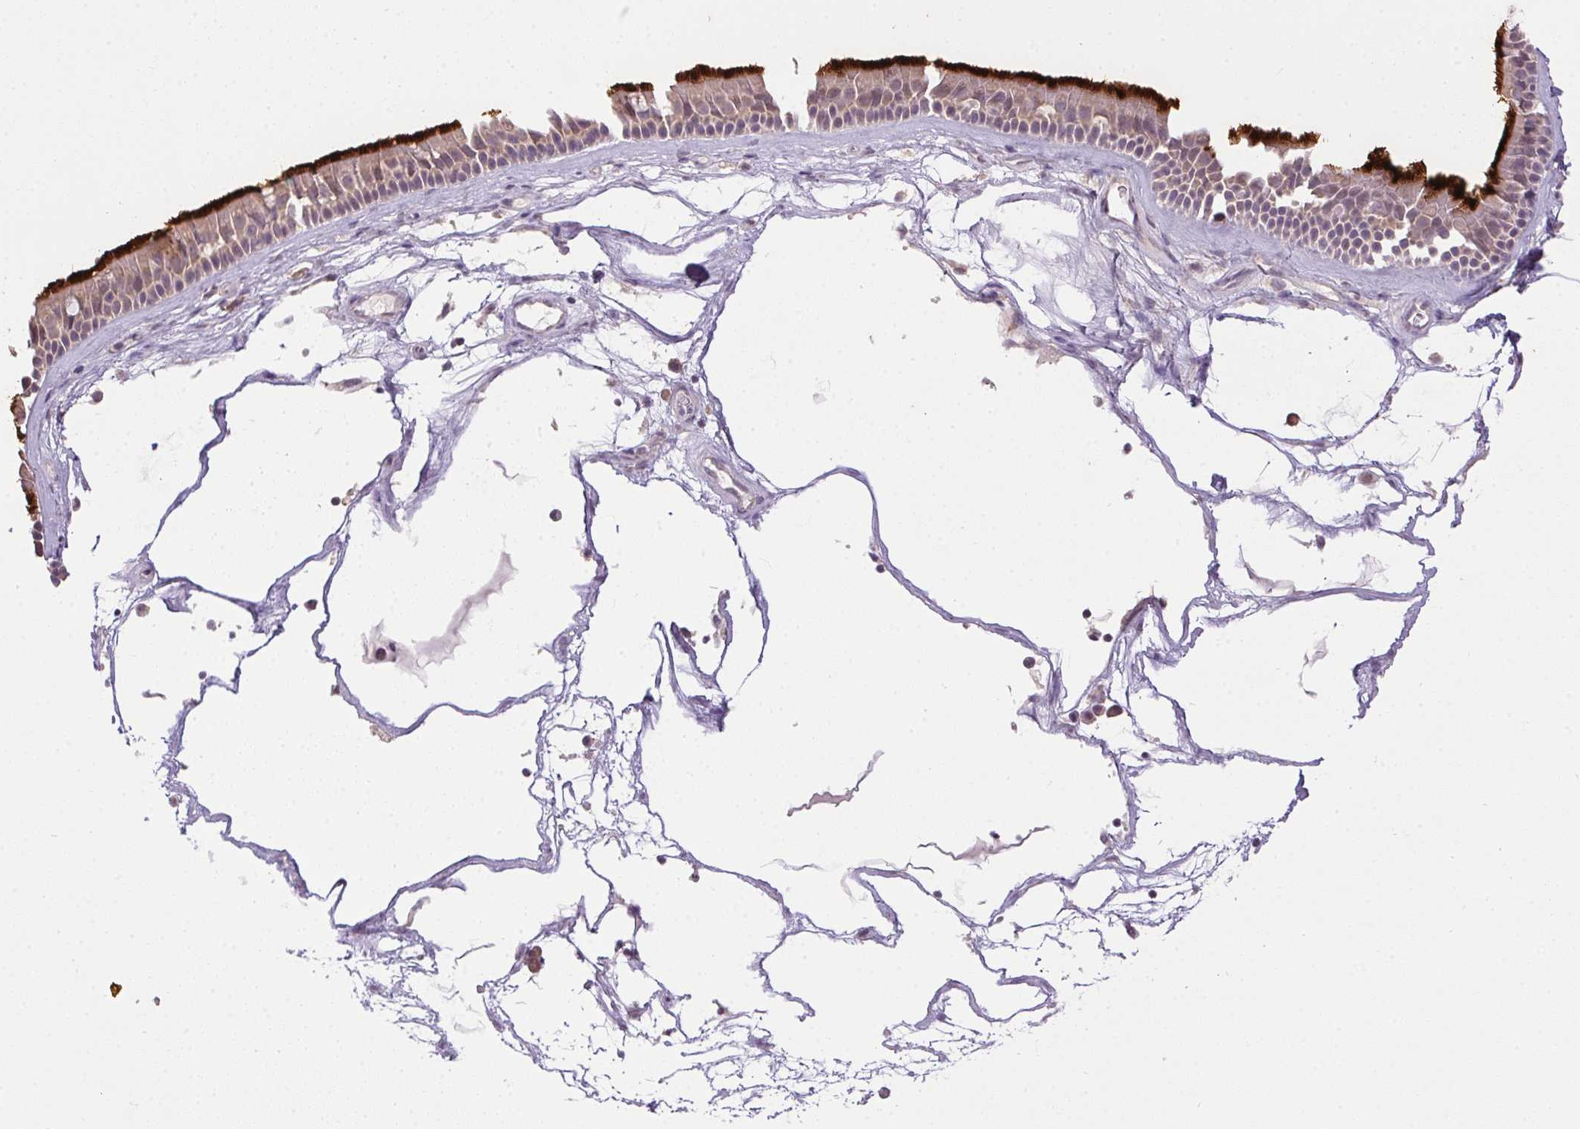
{"staining": {"intensity": "strong", "quantity": "25%-75%", "location": "cytoplasmic/membranous"}, "tissue": "nasopharynx", "cell_type": "Respiratory epithelial cells", "image_type": "normal", "snomed": [{"axis": "morphology", "description": "Normal tissue, NOS"}, {"axis": "topography", "description": "Nasopharynx"}], "caption": "The histopathology image exhibits immunohistochemical staining of normal nasopharynx. There is strong cytoplasmic/membranous expression is appreciated in about 25%-75% of respiratory epithelial cells.", "gene": "SPACA9", "patient": {"sex": "male", "age": 68}}